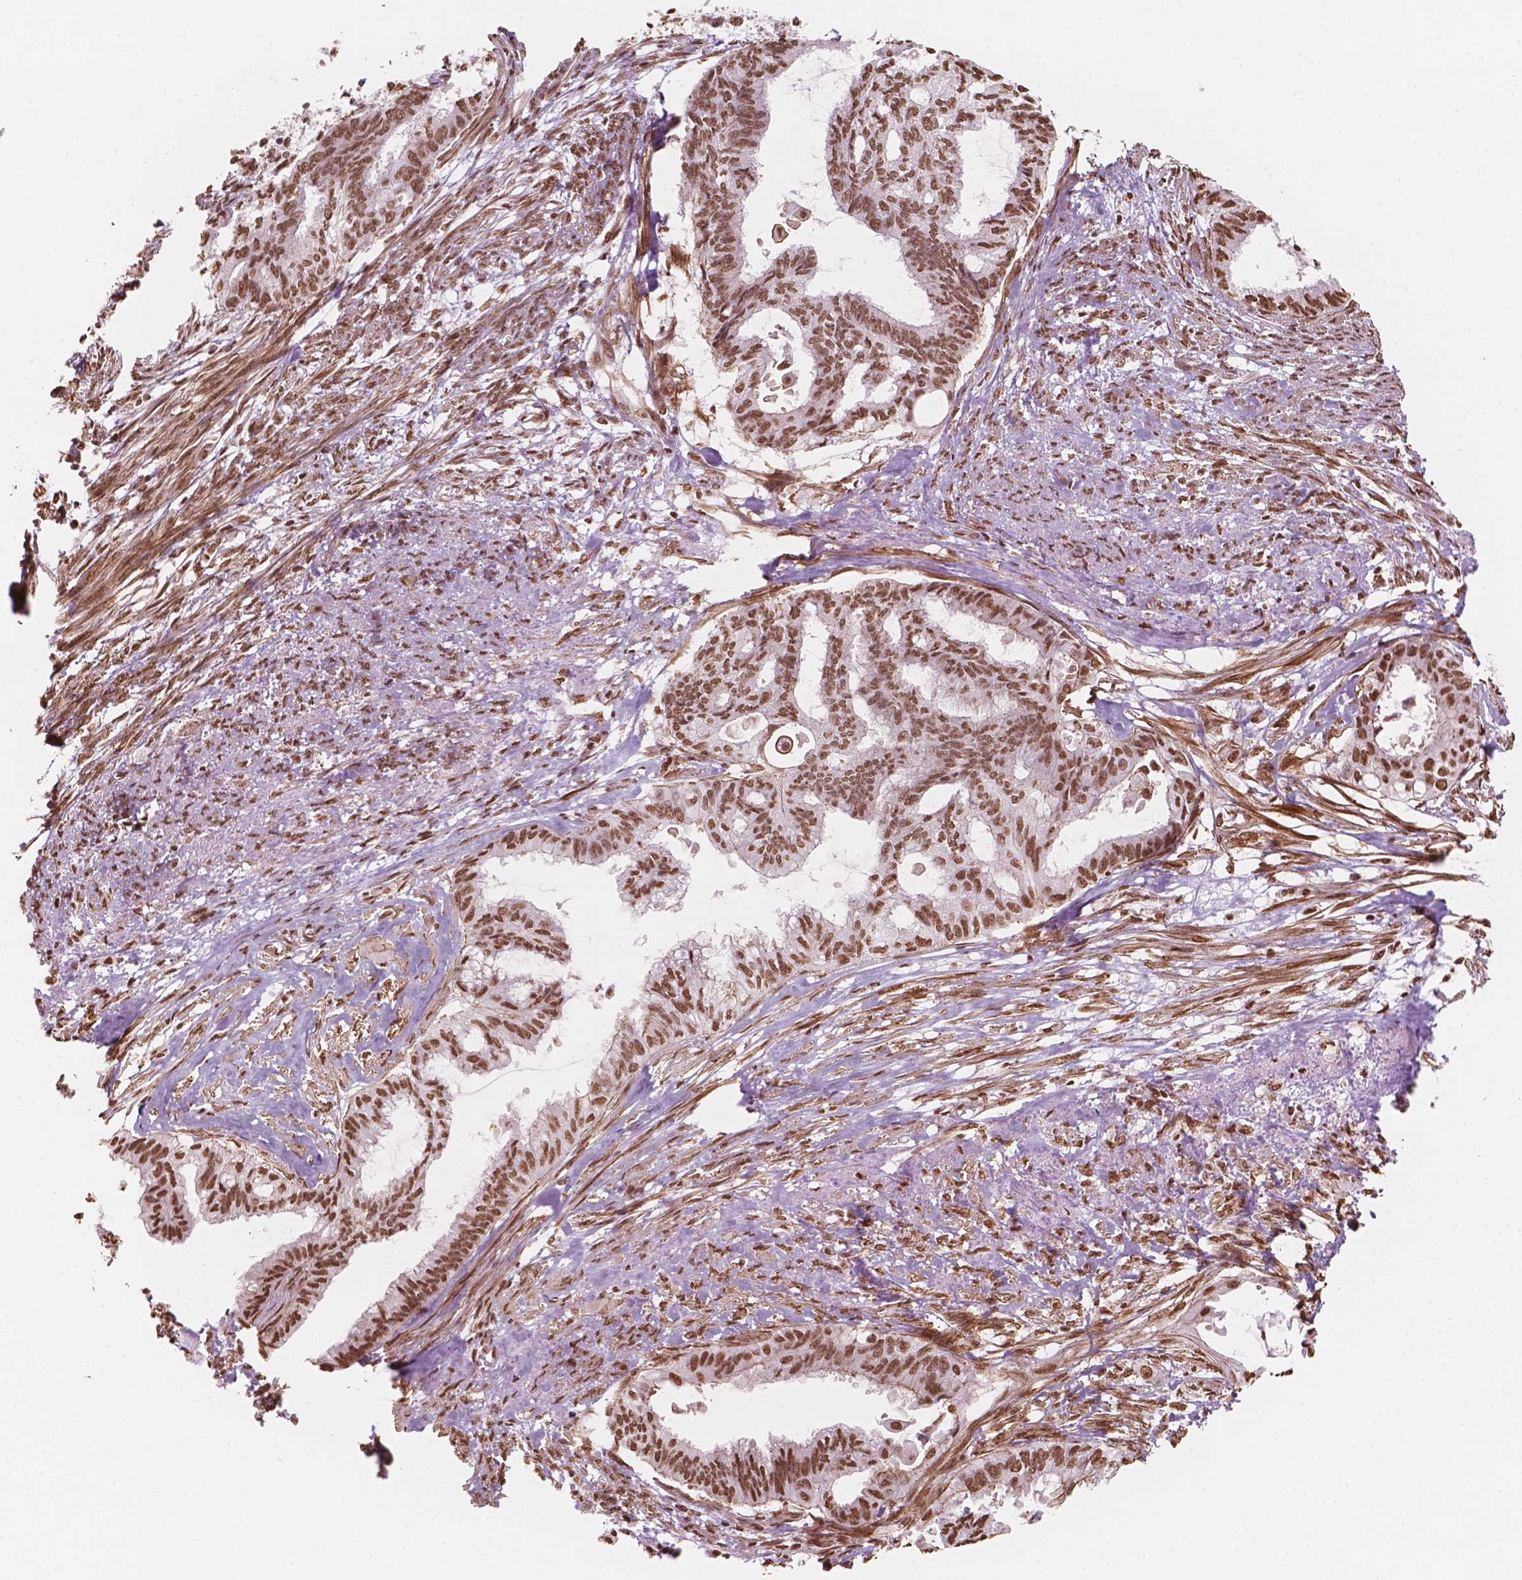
{"staining": {"intensity": "moderate", "quantity": ">75%", "location": "nuclear"}, "tissue": "endometrial cancer", "cell_type": "Tumor cells", "image_type": "cancer", "snomed": [{"axis": "morphology", "description": "Adenocarcinoma, NOS"}, {"axis": "topography", "description": "Endometrium"}], "caption": "Brown immunohistochemical staining in human endometrial cancer (adenocarcinoma) reveals moderate nuclear staining in approximately >75% of tumor cells.", "gene": "GTF3C5", "patient": {"sex": "female", "age": 86}}